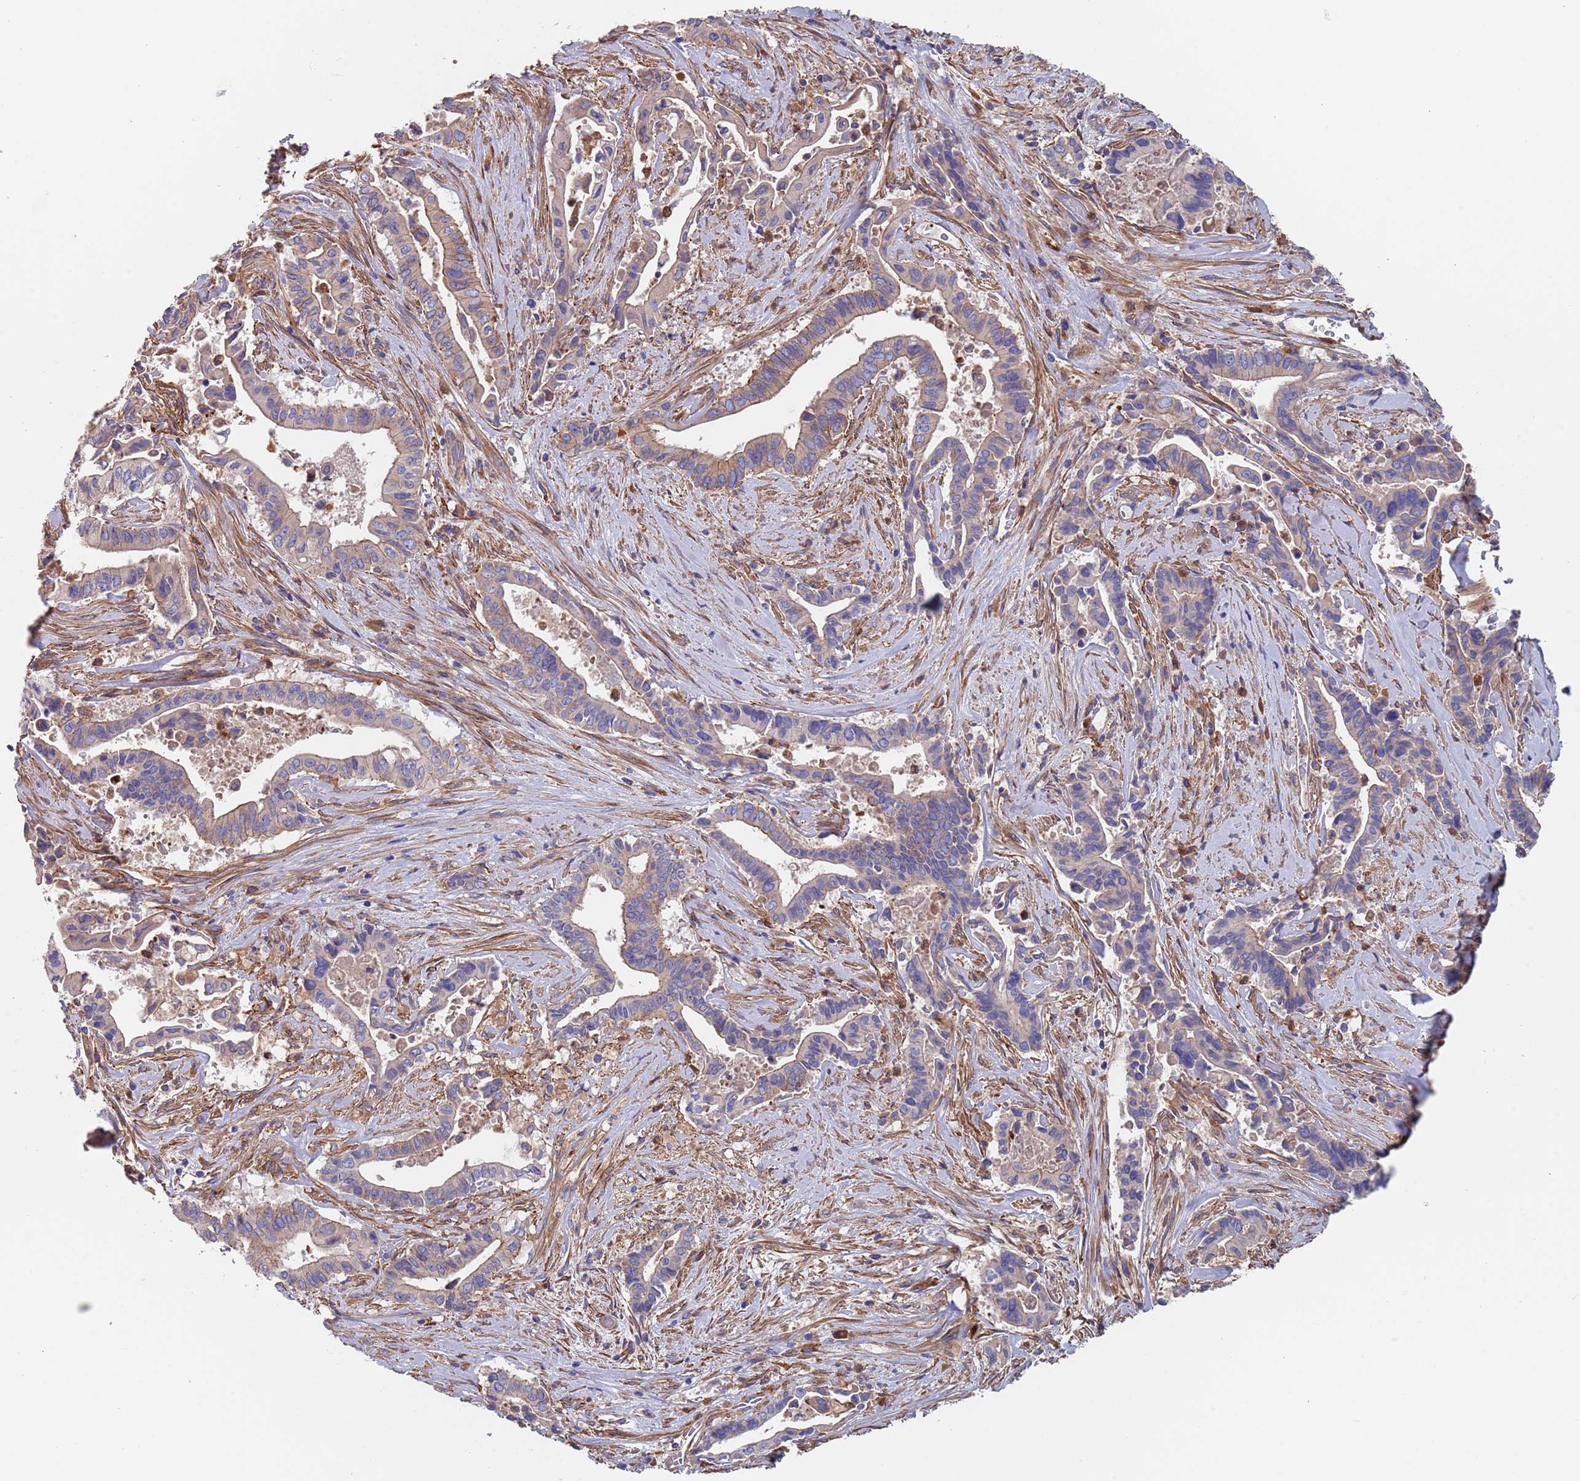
{"staining": {"intensity": "weak", "quantity": "25%-75%", "location": "cytoplasmic/membranous"}, "tissue": "pancreatic cancer", "cell_type": "Tumor cells", "image_type": "cancer", "snomed": [{"axis": "morphology", "description": "Adenocarcinoma, NOS"}, {"axis": "topography", "description": "Pancreas"}], "caption": "Immunohistochemical staining of human pancreatic cancer demonstrates low levels of weak cytoplasmic/membranous staining in approximately 25%-75% of tumor cells.", "gene": "DCUN1D3", "patient": {"sex": "female", "age": 77}}